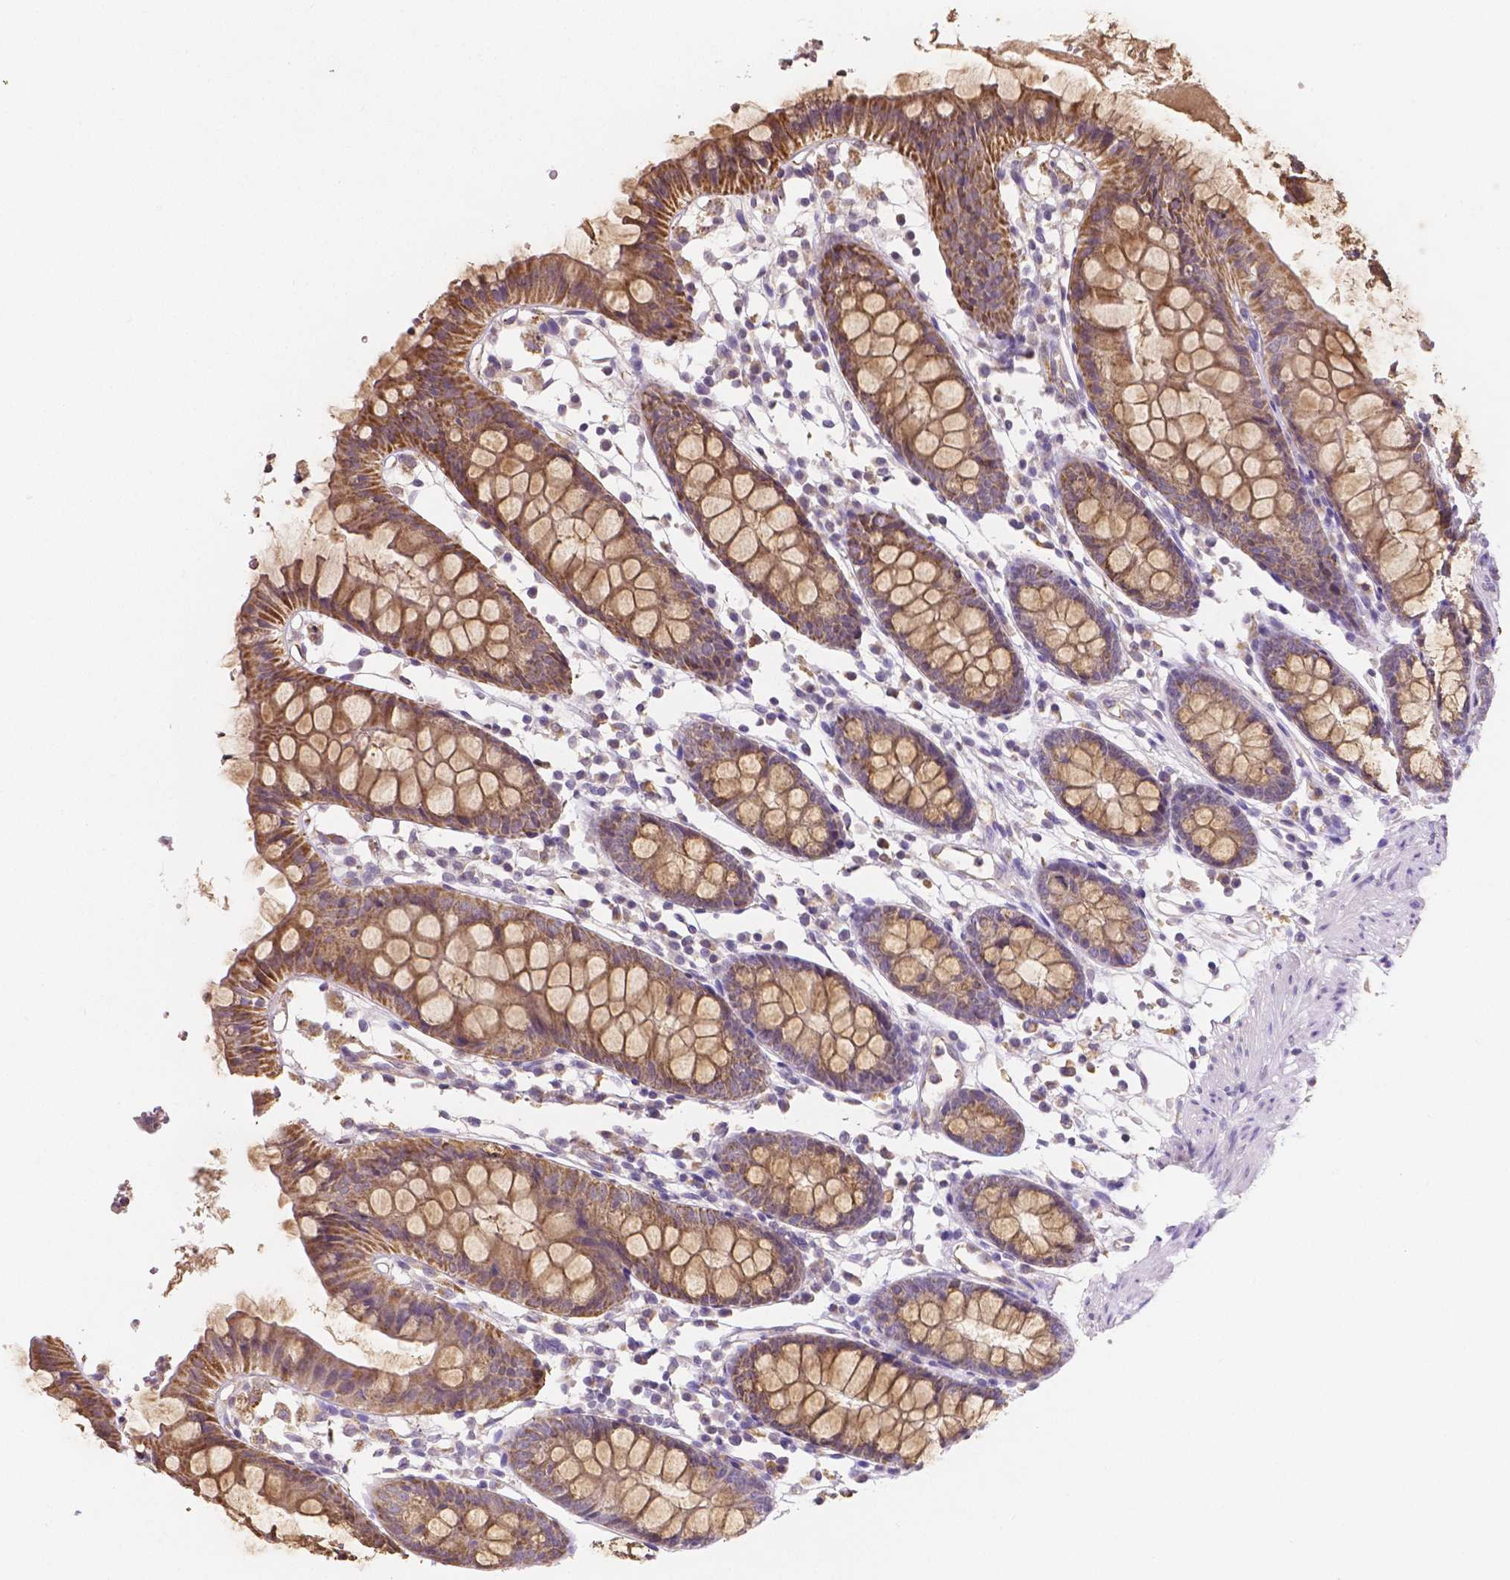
{"staining": {"intensity": "moderate", "quantity": ">75%", "location": "cytoplasmic/membranous"}, "tissue": "colon", "cell_type": "Endothelial cells", "image_type": "normal", "snomed": [{"axis": "morphology", "description": "Normal tissue, NOS"}, {"axis": "topography", "description": "Colon"}], "caption": "Normal colon shows moderate cytoplasmic/membranous expression in approximately >75% of endothelial cells, visualized by immunohistochemistry.", "gene": "ELAVL2", "patient": {"sex": "female", "age": 84}}